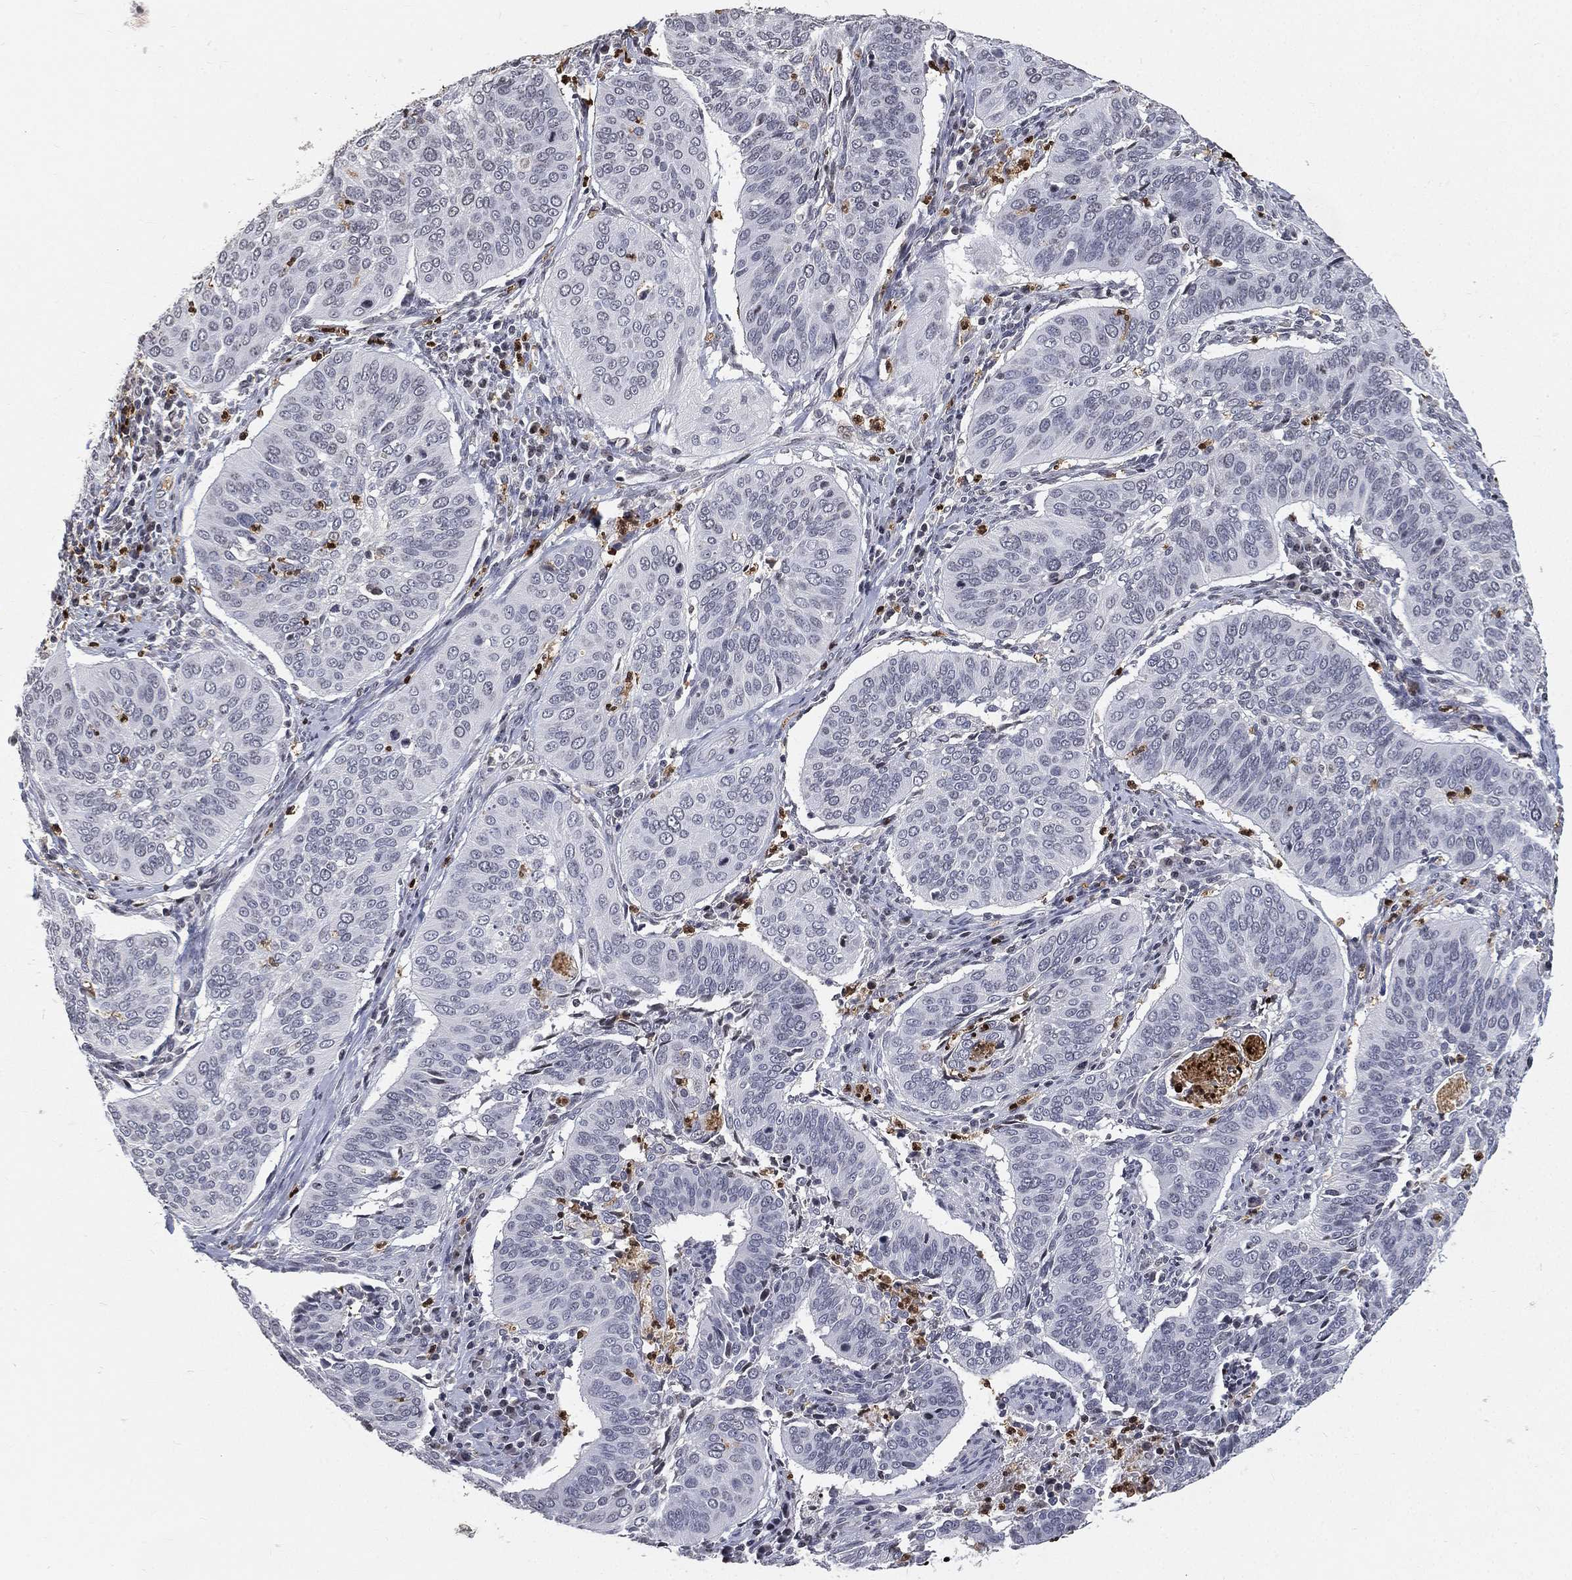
{"staining": {"intensity": "negative", "quantity": "none", "location": "none"}, "tissue": "cervical cancer", "cell_type": "Tumor cells", "image_type": "cancer", "snomed": [{"axis": "morphology", "description": "Normal tissue, NOS"}, {"axis": "morphology", "description": "Squamous cell carcinoma, NOS"}, {"axis": "topography", "description": "Cervix"}], "caption": "A photomicrograph of cervical squamous cell carcinoma stained for a protein demonstrates no brown staining in tumor cells.", "gene": "ARG1", "patient": {"sex": "female", "age": 39}}